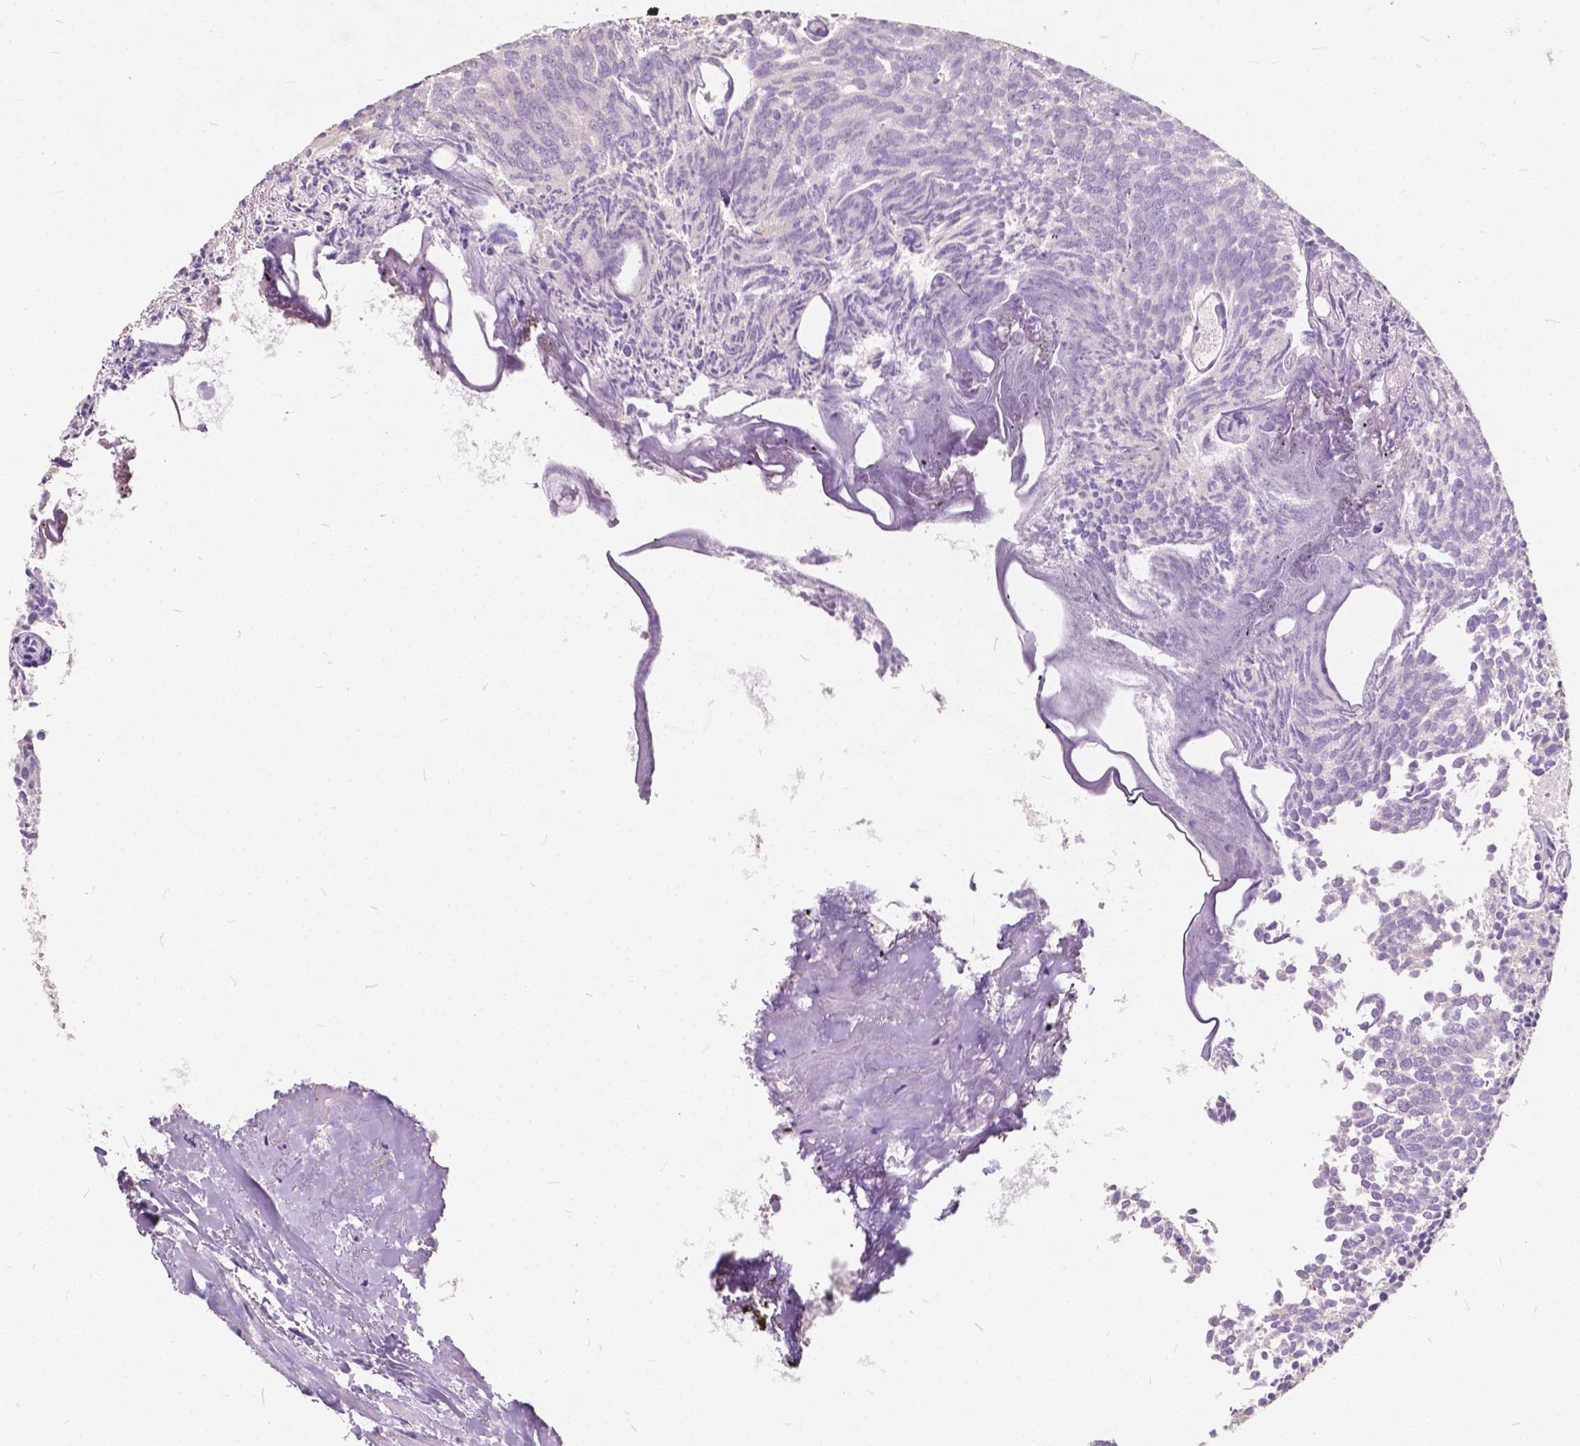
{"staining": {"intensity": "negative", "quantity": "none", "location": "none"}, "tissue": "prostate cancer", "cell_type": "Tumor cells", "image_type": "cancer", "snomed": [{"axis": "morphology", "description": "Adenocarcinoma, High grade"}, {"axis": "topography", "description": "Prostate"}], "caption": "A micrograph of prostate high-grade adenocarcinoma stained for a protein shows no brown staining in tumor cells.", "gene": "SLC7A8", "patient": {"sex": "male", "age": 58}}